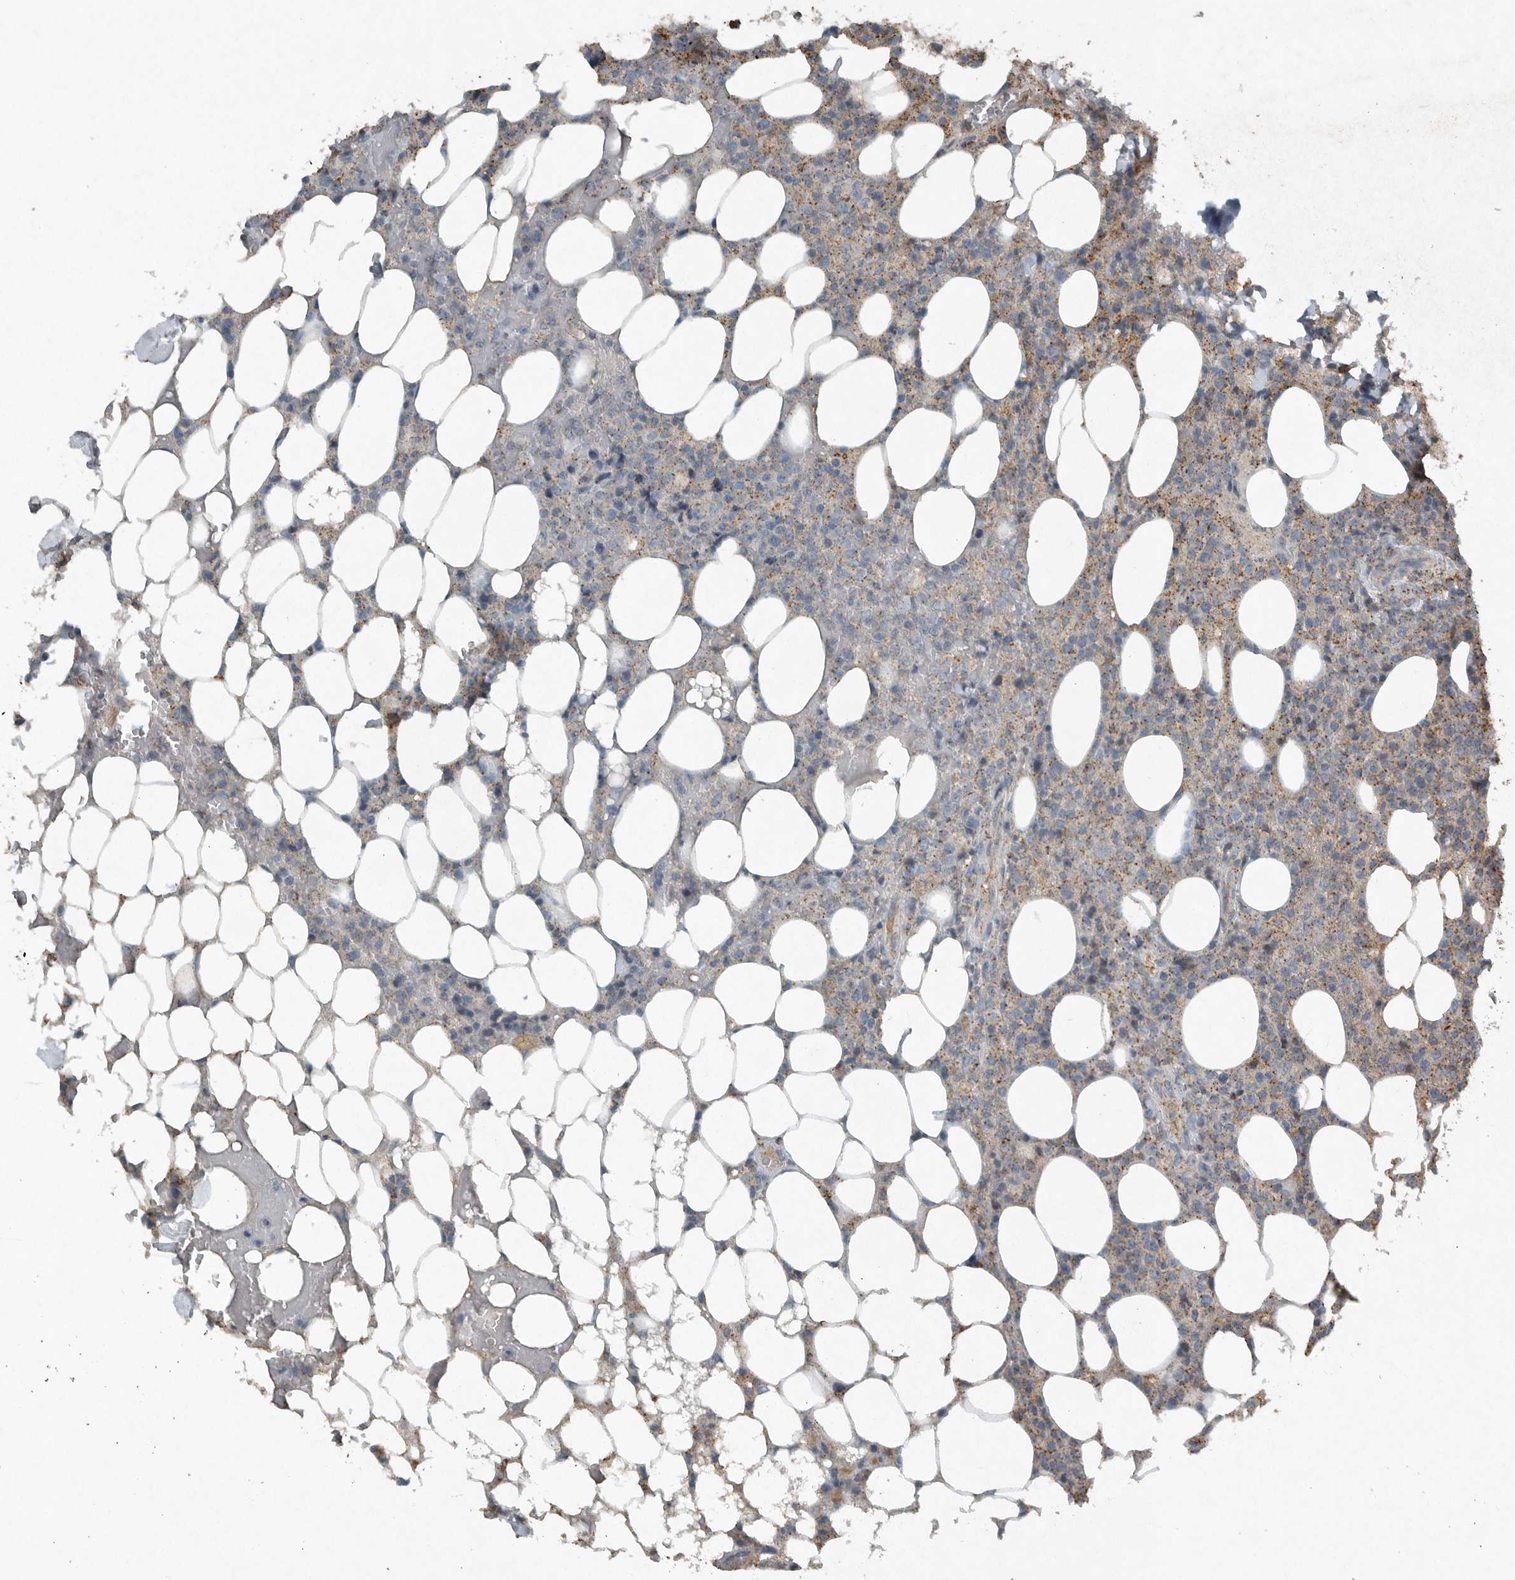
{"staining": {"intensity": "negative", "quantity": "none", "location": "none"}, "tissue": "lymphoma", "cell_type": "Tumor cells", "image_type": "cancer", "snomed": [{"axis": "morphology", "description": "Malignant lymphoma, non-Hodgkin's type, High grade"}, {"axis": "topography", "description": "Lymph node"}], "caption": "Histopathology image shows no protein positivity in tumor cells of high-grade malignant lymphoma, non-Hodgkin's type tissue.", "gene": "IL20", "patient": {"sex": "male", "age": 13}}